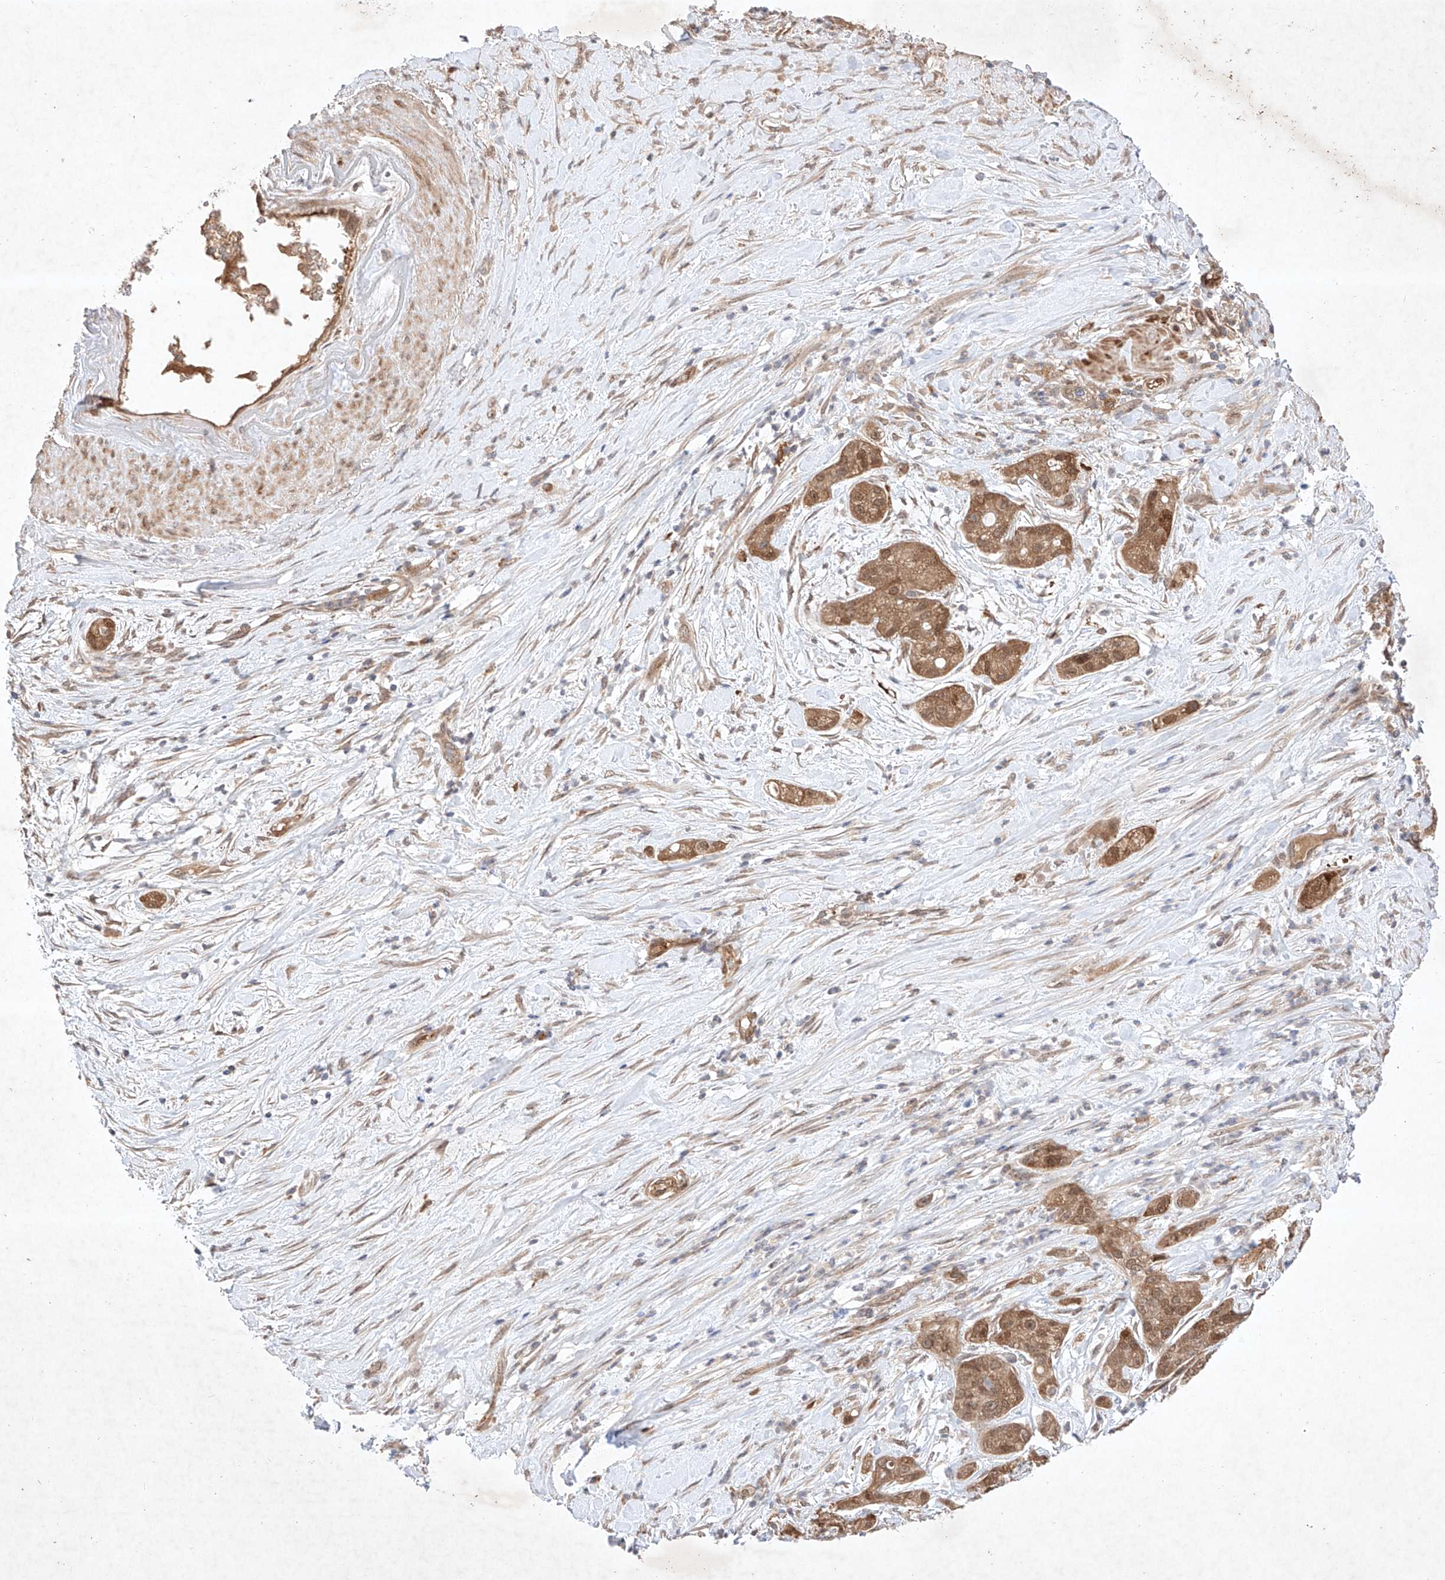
{"staining": {"intensity": "moderate", "quantity": ">75%", "location": "cytoplasmic/membranous,nuclear"}, "tissue": "pancreatic cancer", "cell_type": "Tumor cells", "image_type": "cancer", "snomed": [{"axis": "morphology", "description": "Adenocarcinoma, NOS"}, {"axis": "topography", "description": "Pancreas"}], "caption": "A brown stain shows moderate cytoplasmic/membranous and nuclear positivity of a protein in human pancreatic cancer tumor cells.", "gene": "ZNF124", "patient": {"sex": "female", "age": 78}}